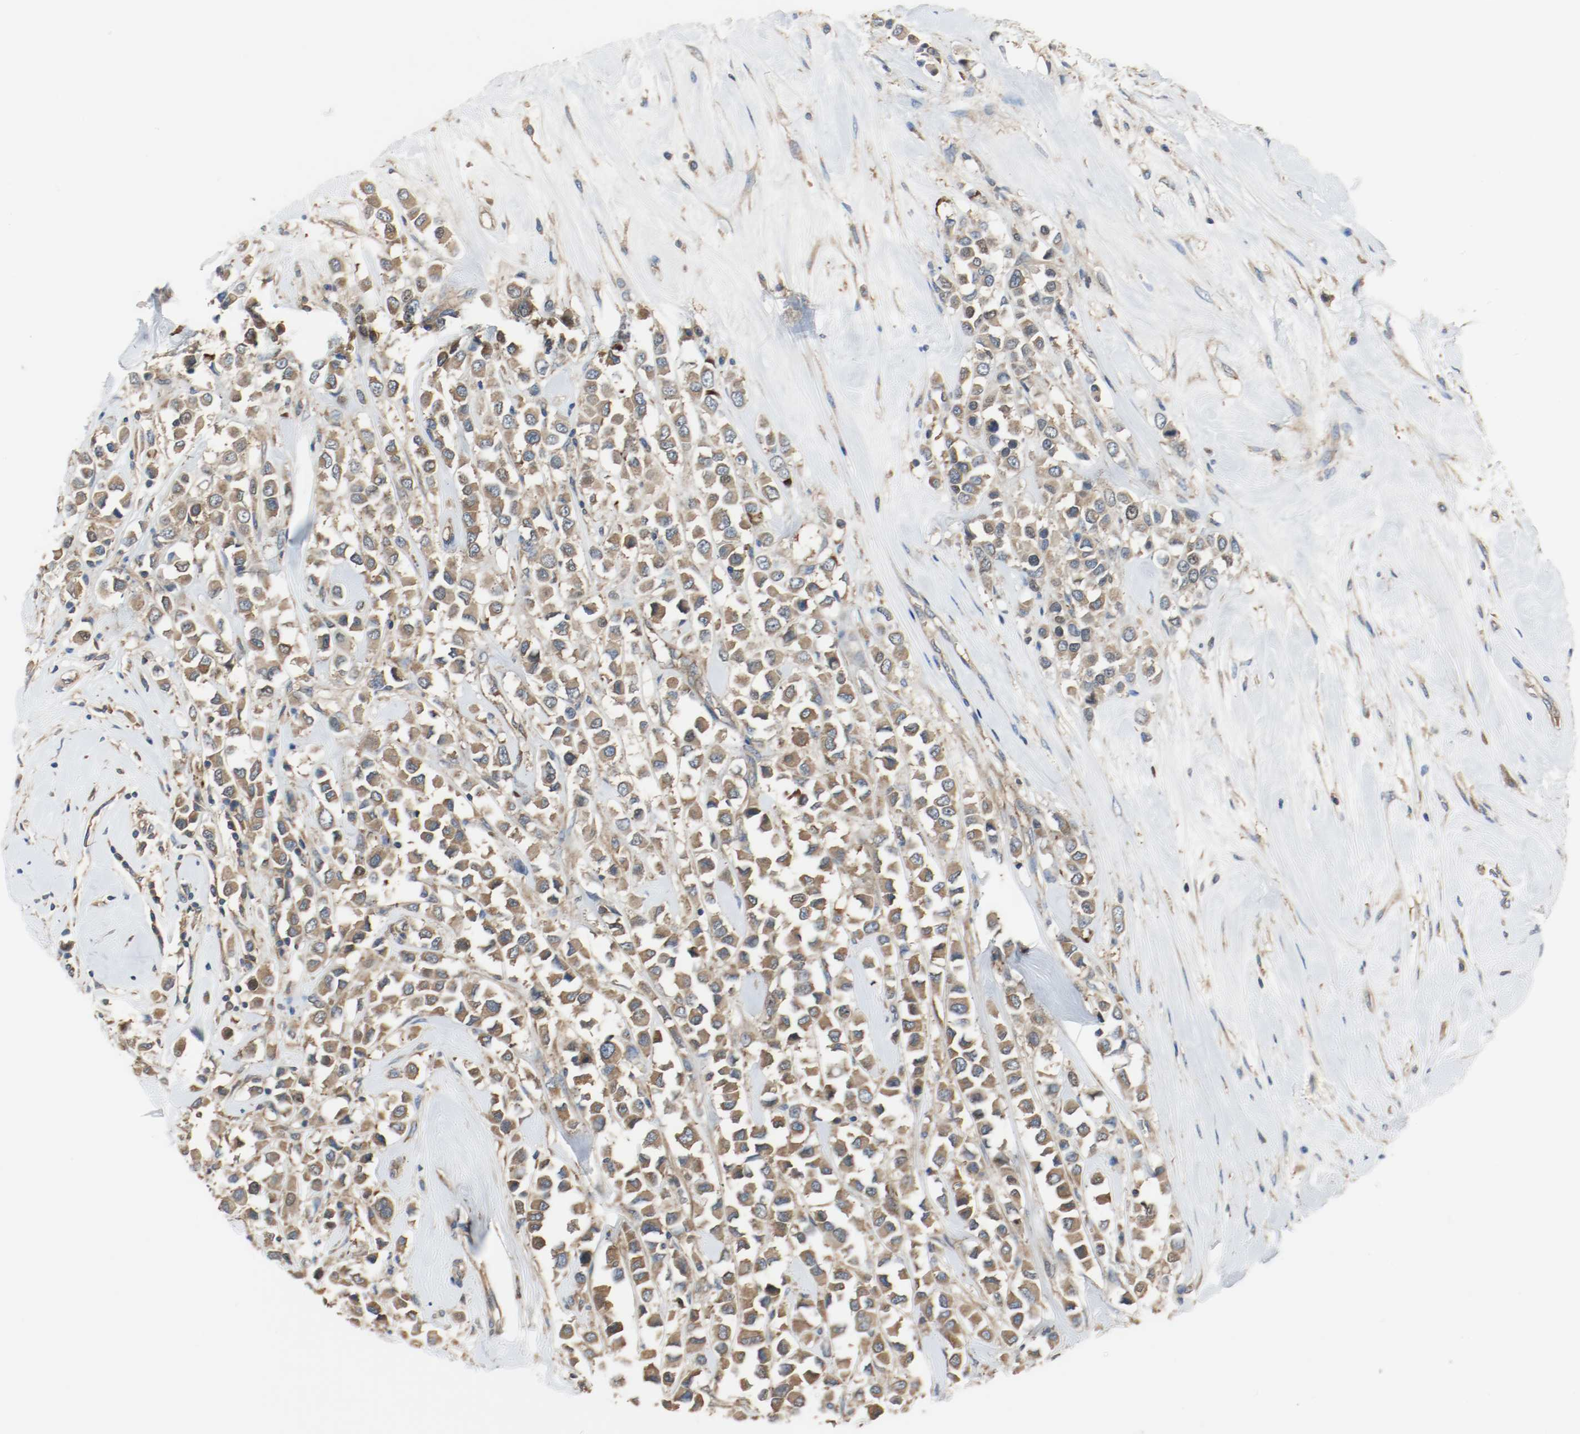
{"staining": {"intensity": "moderate", "quantity": ">75%", "location": "cytoplasmic/membranous"}, "tissue": "breast cancer", "cell_type": "Tumor cells", "image_type": "cancer", "snomed": [{"axis": "morphology", "description": "Duct carcinoma"}, {"axis": "topography", "description": "Breast"}], "caption": "Breast cancer stained for a protein displays moderate cytoplasmic/membranous positivity in tumor cells. The staining was performed using DAB (3,3'-diaminobenzidine), with brown indicating positive protein expression. Nuclei are stained blue with hematoxylin.", "gene": "HGS", "patient": {"sex": "female", "age": 61}}